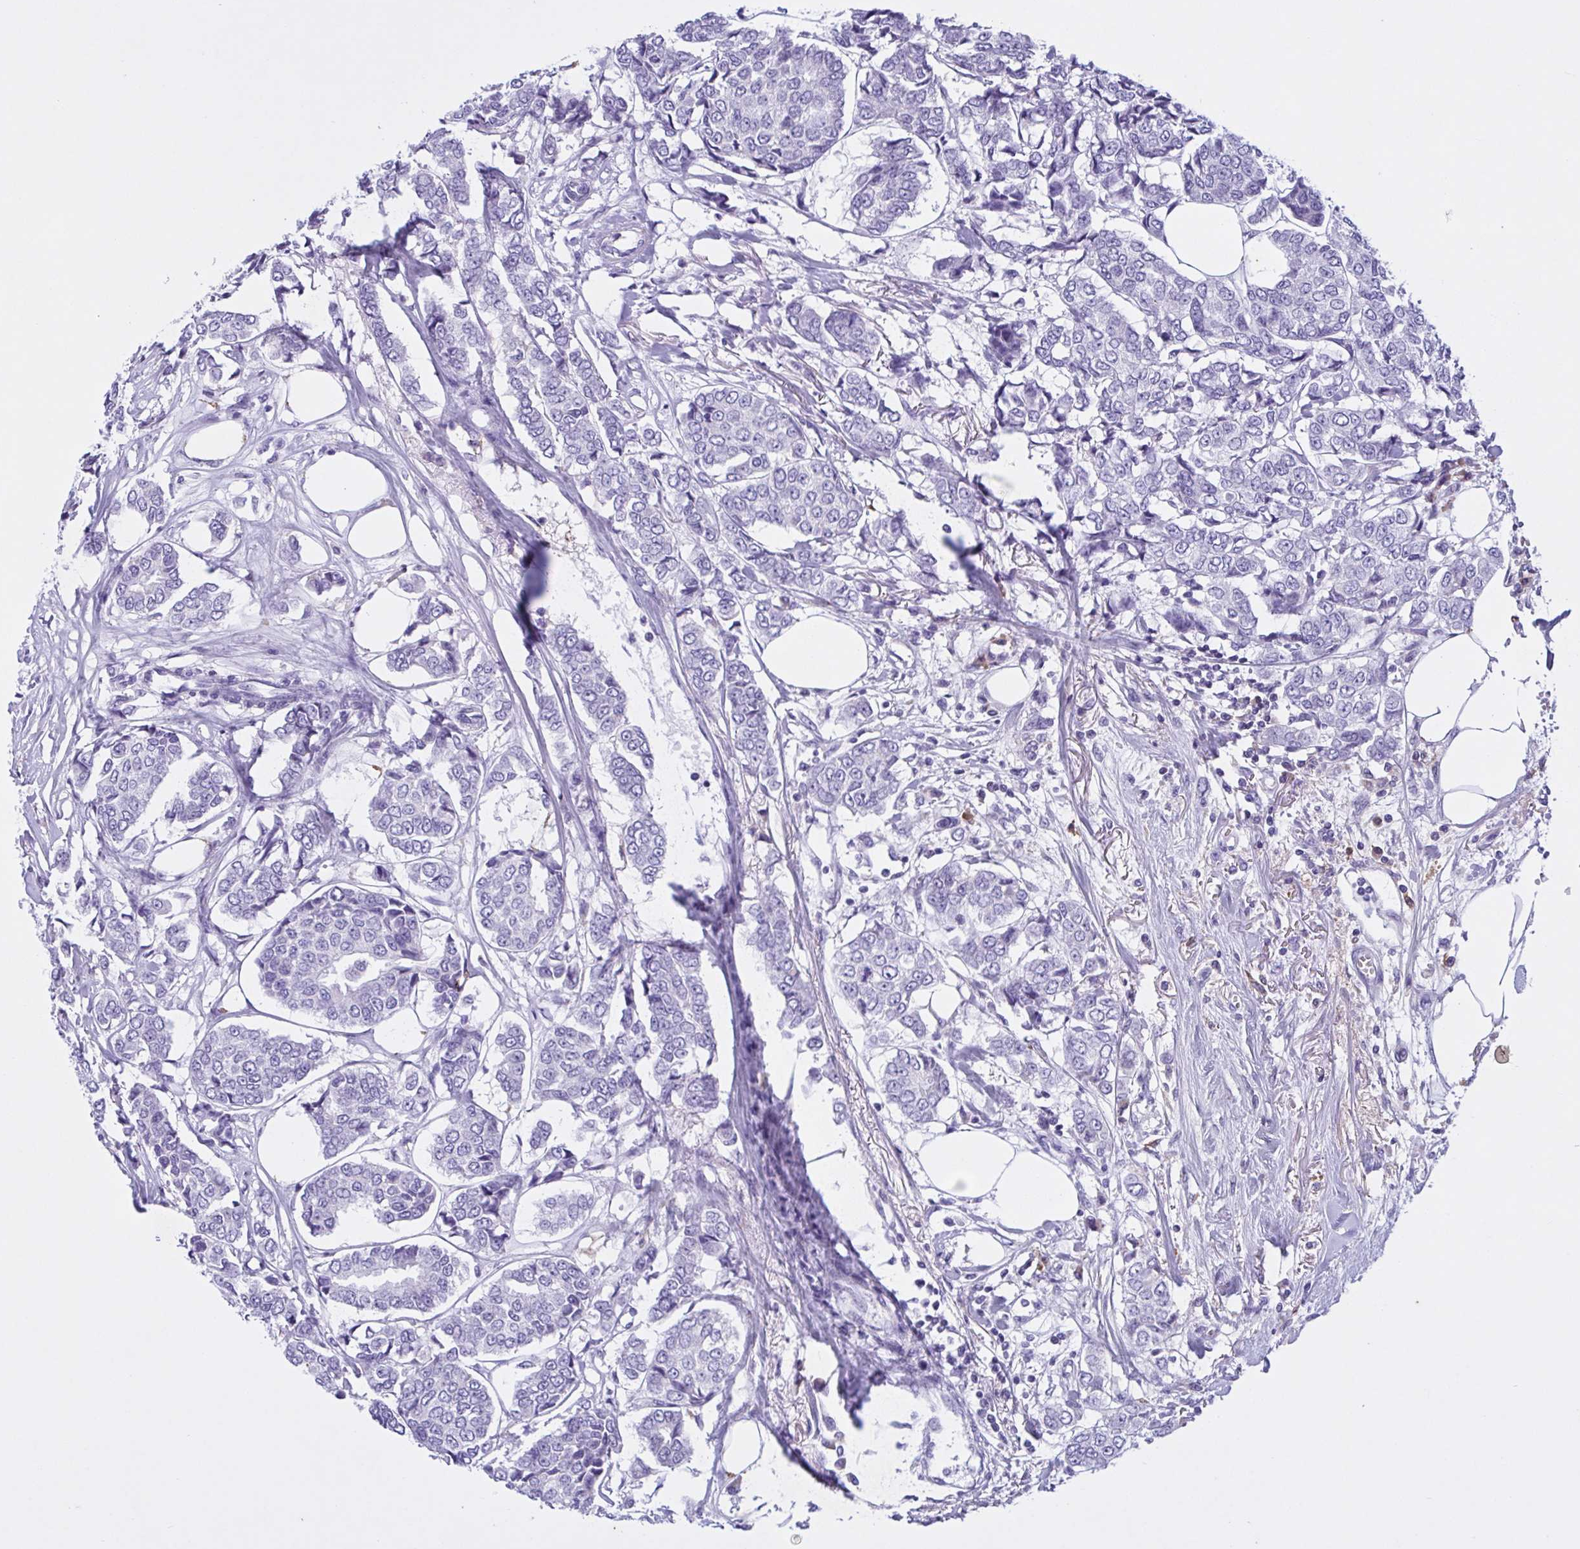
{"staining": {"intensity": "negative", "quantity": "none", "location": "none"}, "tissue": "breast cancer", "cell_type": "Tumor cells", "image_type": "cancer", "snomed": [{"axis": "morphology", "description": "Duct carcinoma"}, {"axis": "topography", "description": "Breast"}], "caption": "Immunohistochemistry (IHC) image of neoplastic tissue: human breast cancer (infiltrating ductal carcinoma) stained with DAB shows no significant protein positivity in tumor cells. (Brightfield microscopy of DAB (3,3'-diaminobenzidine) IHC at high magnification).", "gene": "F13B", "patient": {"sex": "female", "age": 94}}